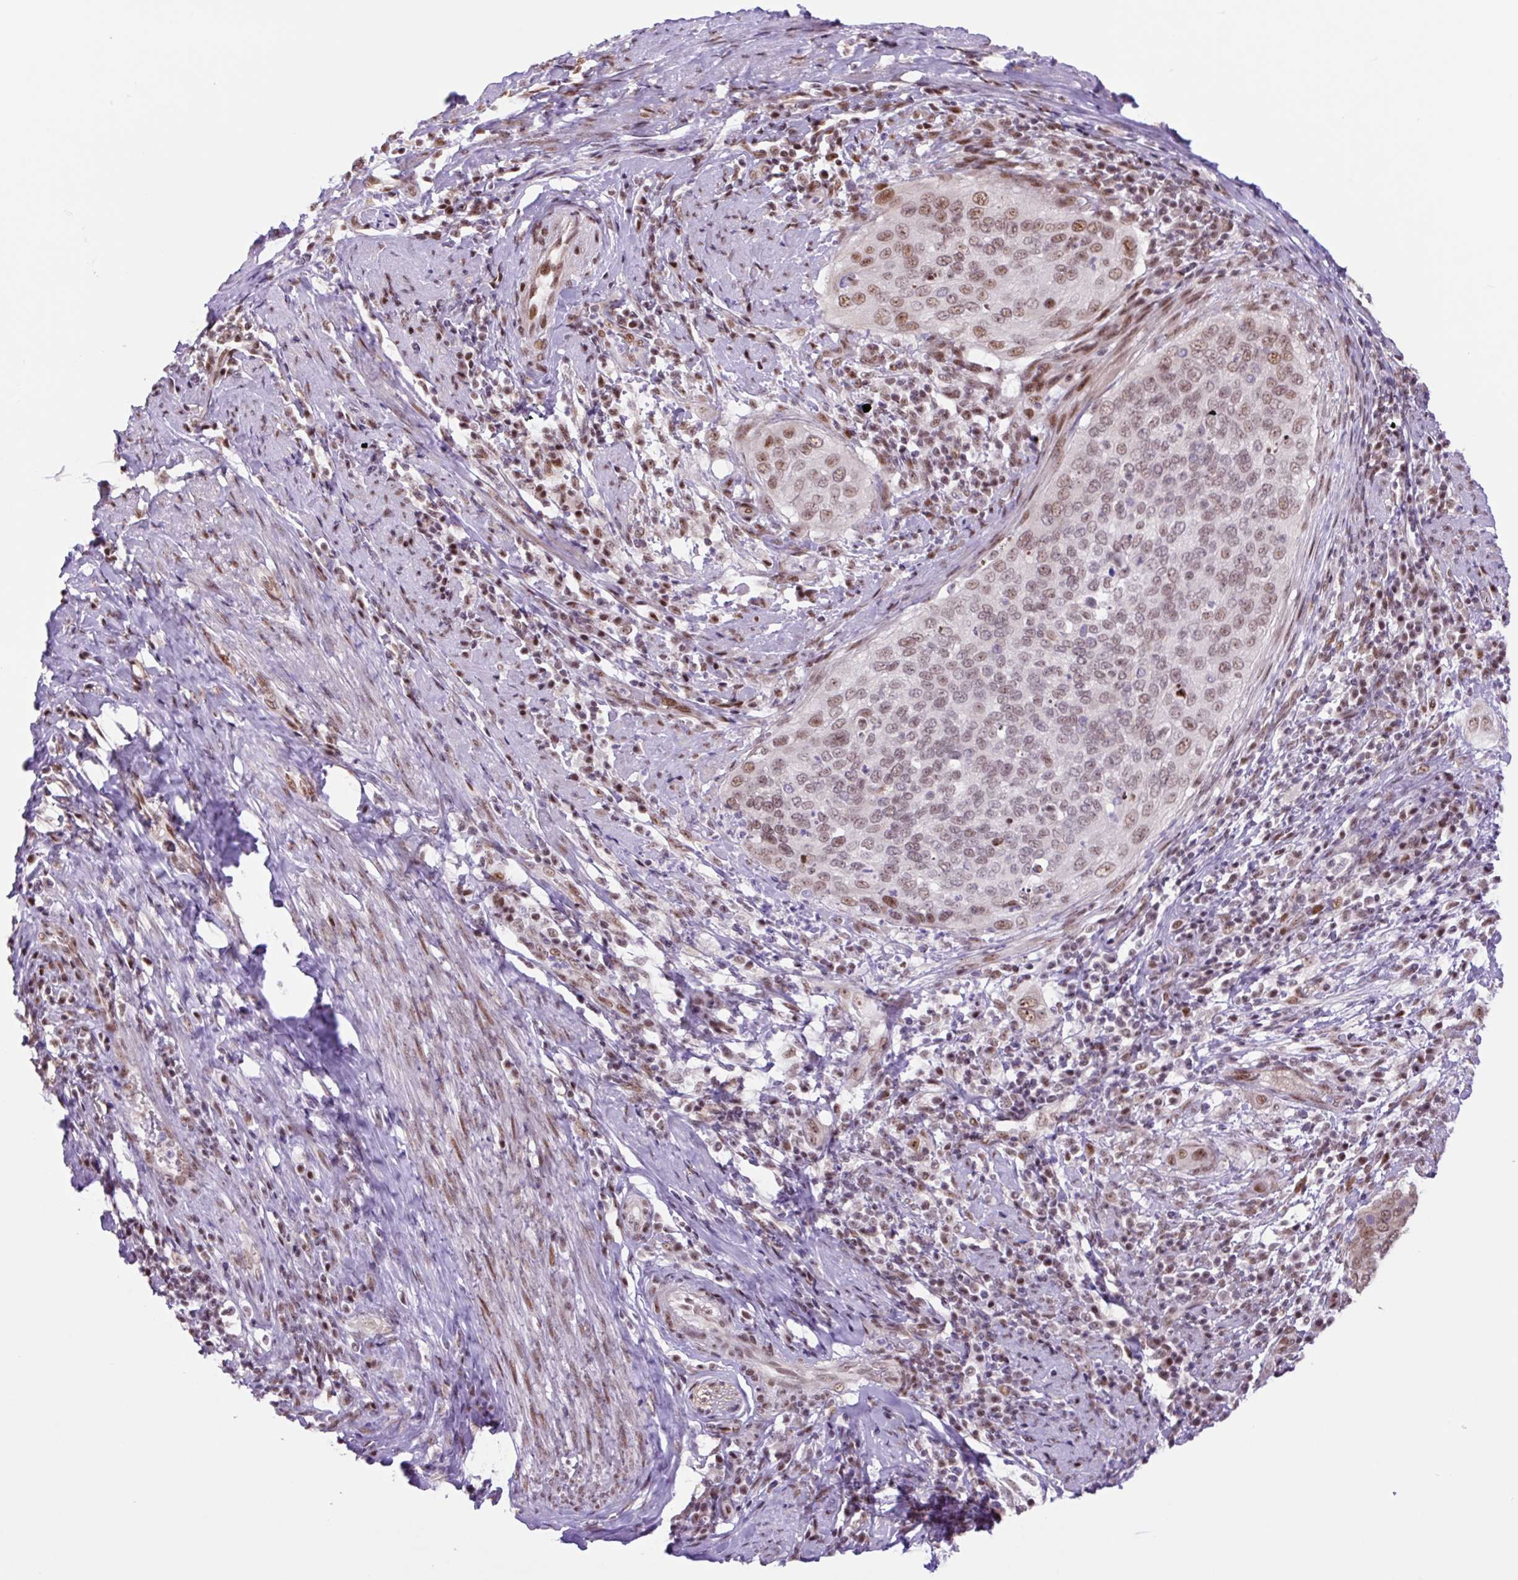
{"staining": {"intensity": "moderate", "quantity": "<25%", "location": "nuclear"}, "tissue": "cervical cancer", "cell_type": "Tumor cells", "image_type": "cancer", "snomed": [{"axis": "morphology", "description": "Squamous cell carcinoma, NOS"}, {"axis": "topography", "description": "Cervix"}], "caption": "Moderate nuclear expression for a protein is present in approximately <25% of tumor cells of cervical cancer (squamous cell carcinoma) using immunohistochemistry (IHC).", "gene": "TAF1A", "patient": {"sex": "female", "age": 38}}